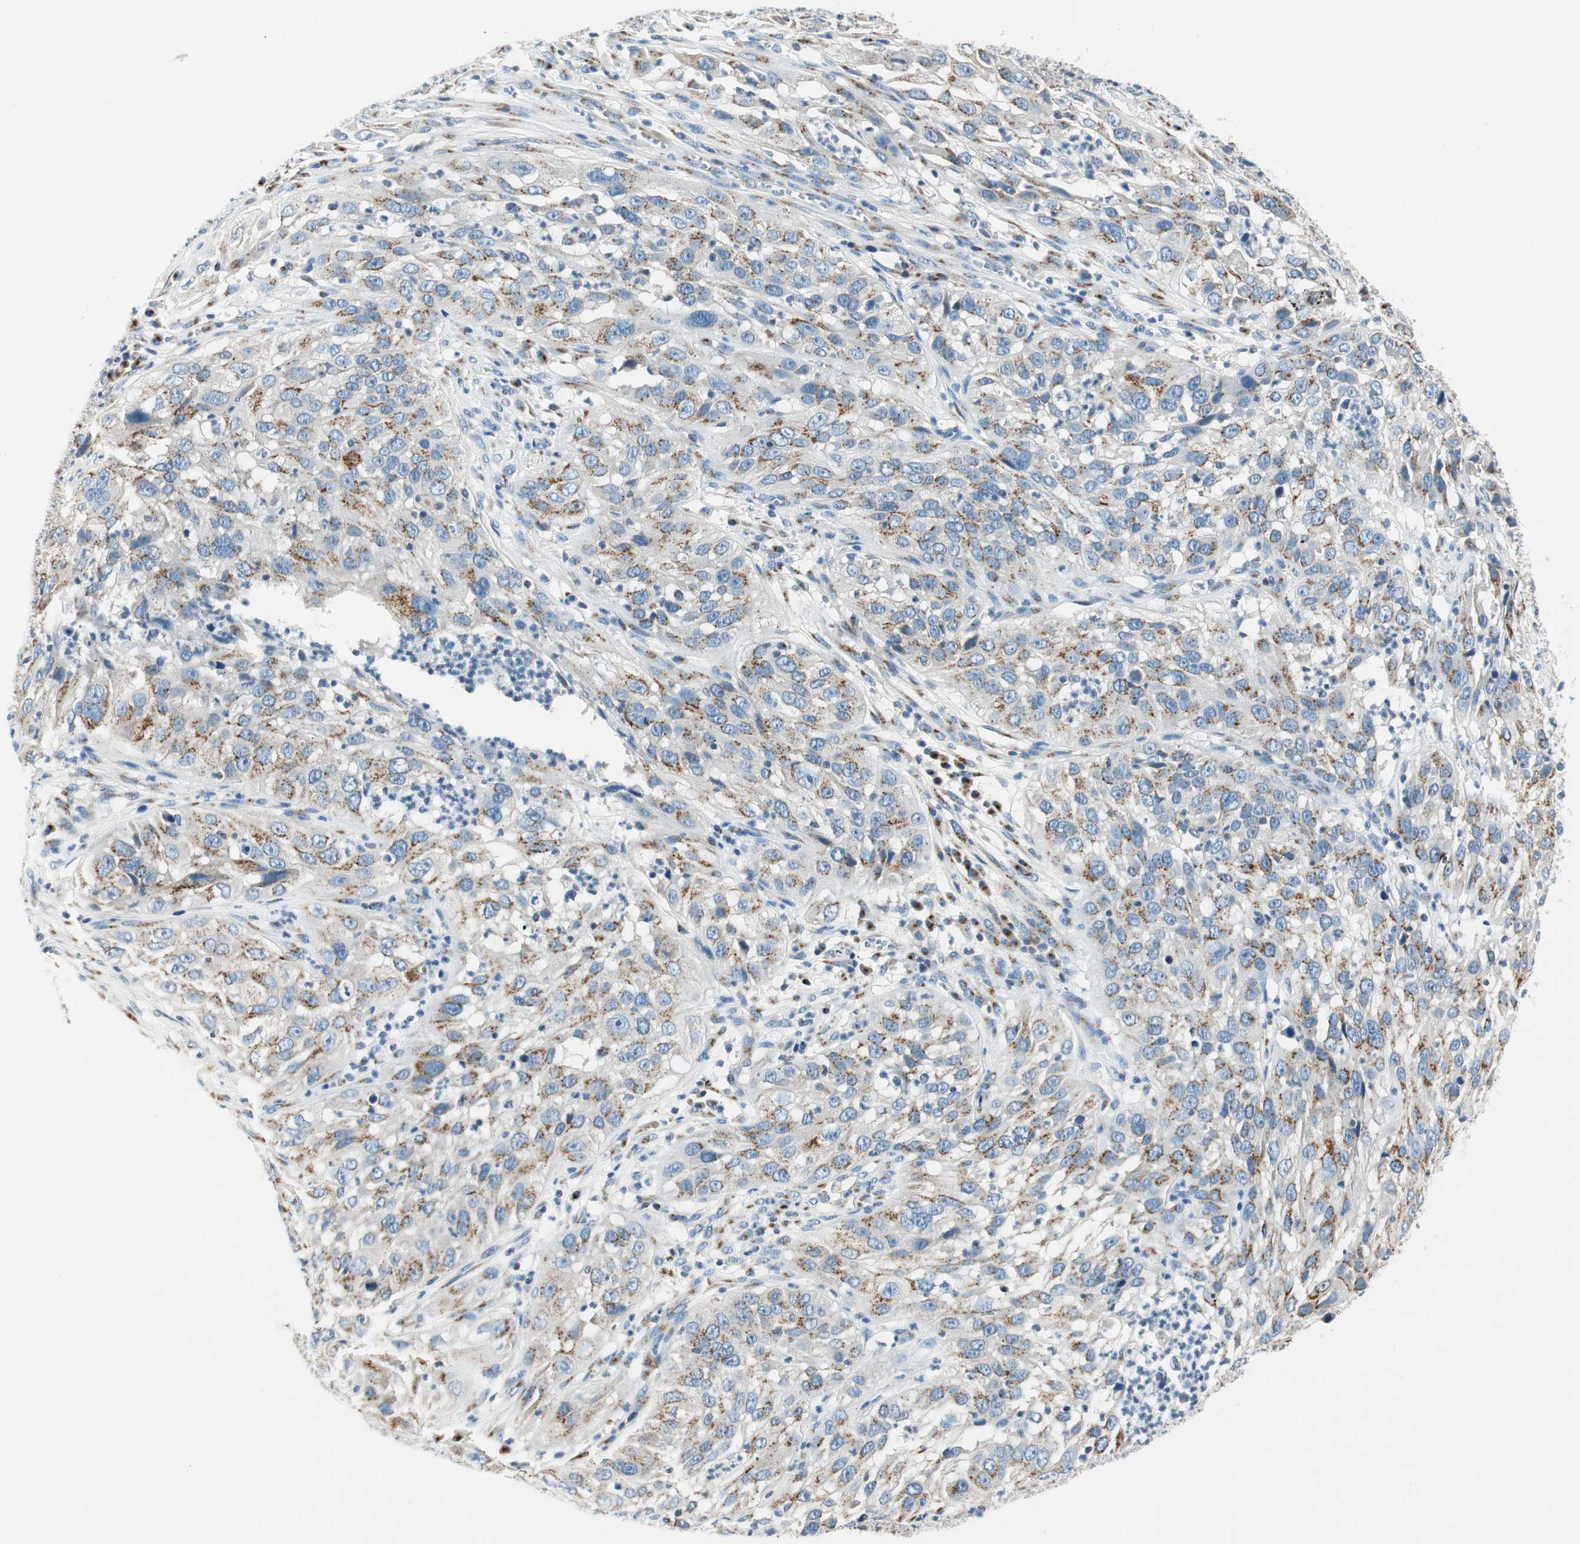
{"staining": {"intensity": "moderate", "quantity": ">75%", "location": "cytoplasmic/membranous"}, "tissue": "cervical cancer", "cell_type": "Tumor cells", "image_type": "cancer", "snomed": [{"axis": "morphology", "description": "Squamous cell carcinoma, NOS"}, {"axis": "topography", "description": "Cervix"}], "caption": "Protein expression analysis of human cervical squamous cell carcinoma reveals moderate cytoplasmic/membranous positivity in approximately >75% of tumor cells.", "gene": "TMF1", "patient": {"sex": "female", "age": 32}}